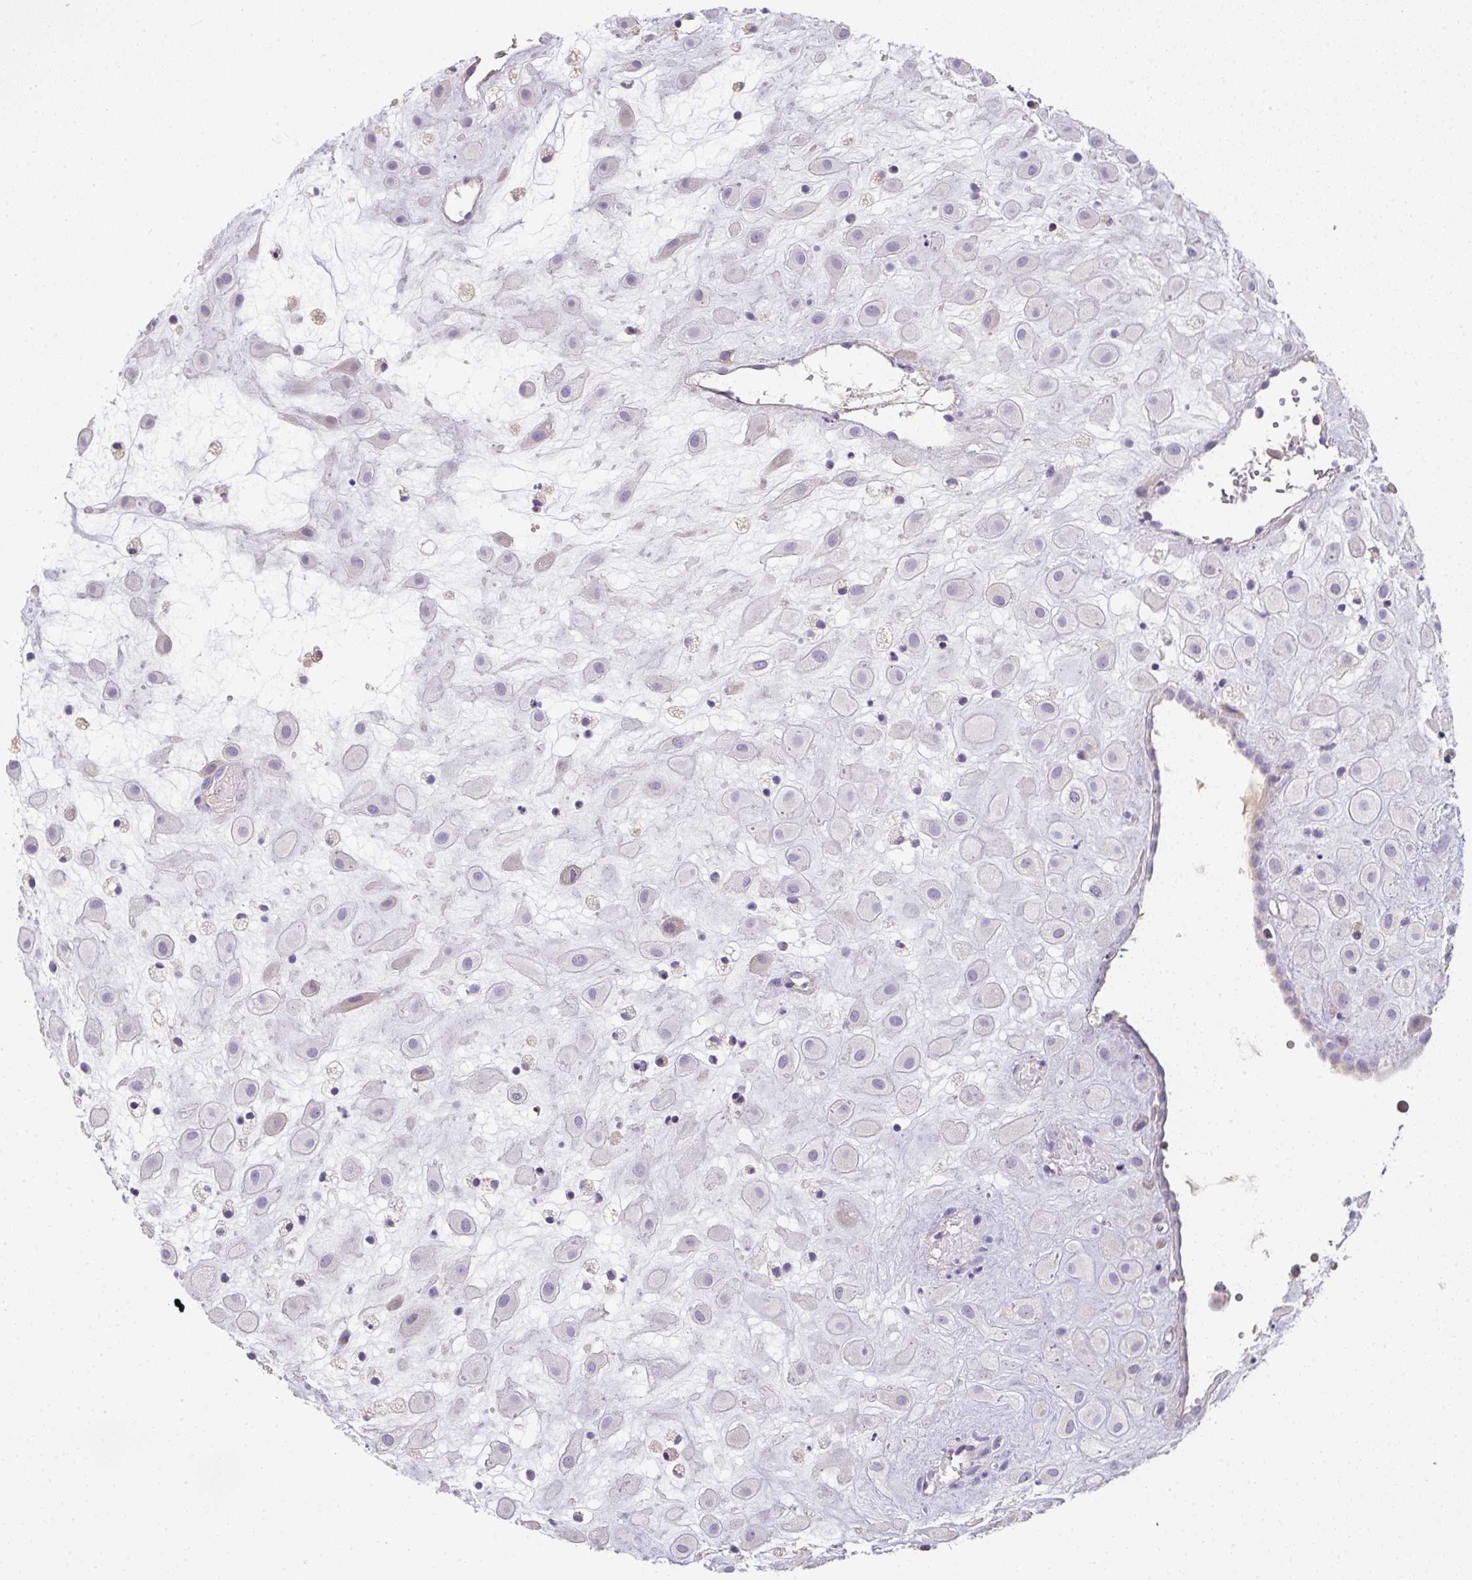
{"staining": {"intensity": "negative", "quantity": "none", "location": "none"}, "tissue": "placenta", "cell_type": "Decidual cells", "image_type": "normal", "snomed": [{"axis": "morphology", "description": "Normal tissue, NOS"}, {"axis": "topography", "description": "Placenta"}], "caption": "This is a image of immunohistochemistry (IHC) staining of unremarkable placenta, which shows no expression in decidual cells.", "gene": "ZNF215", "patient": {"sex": "female", "age": 24}}